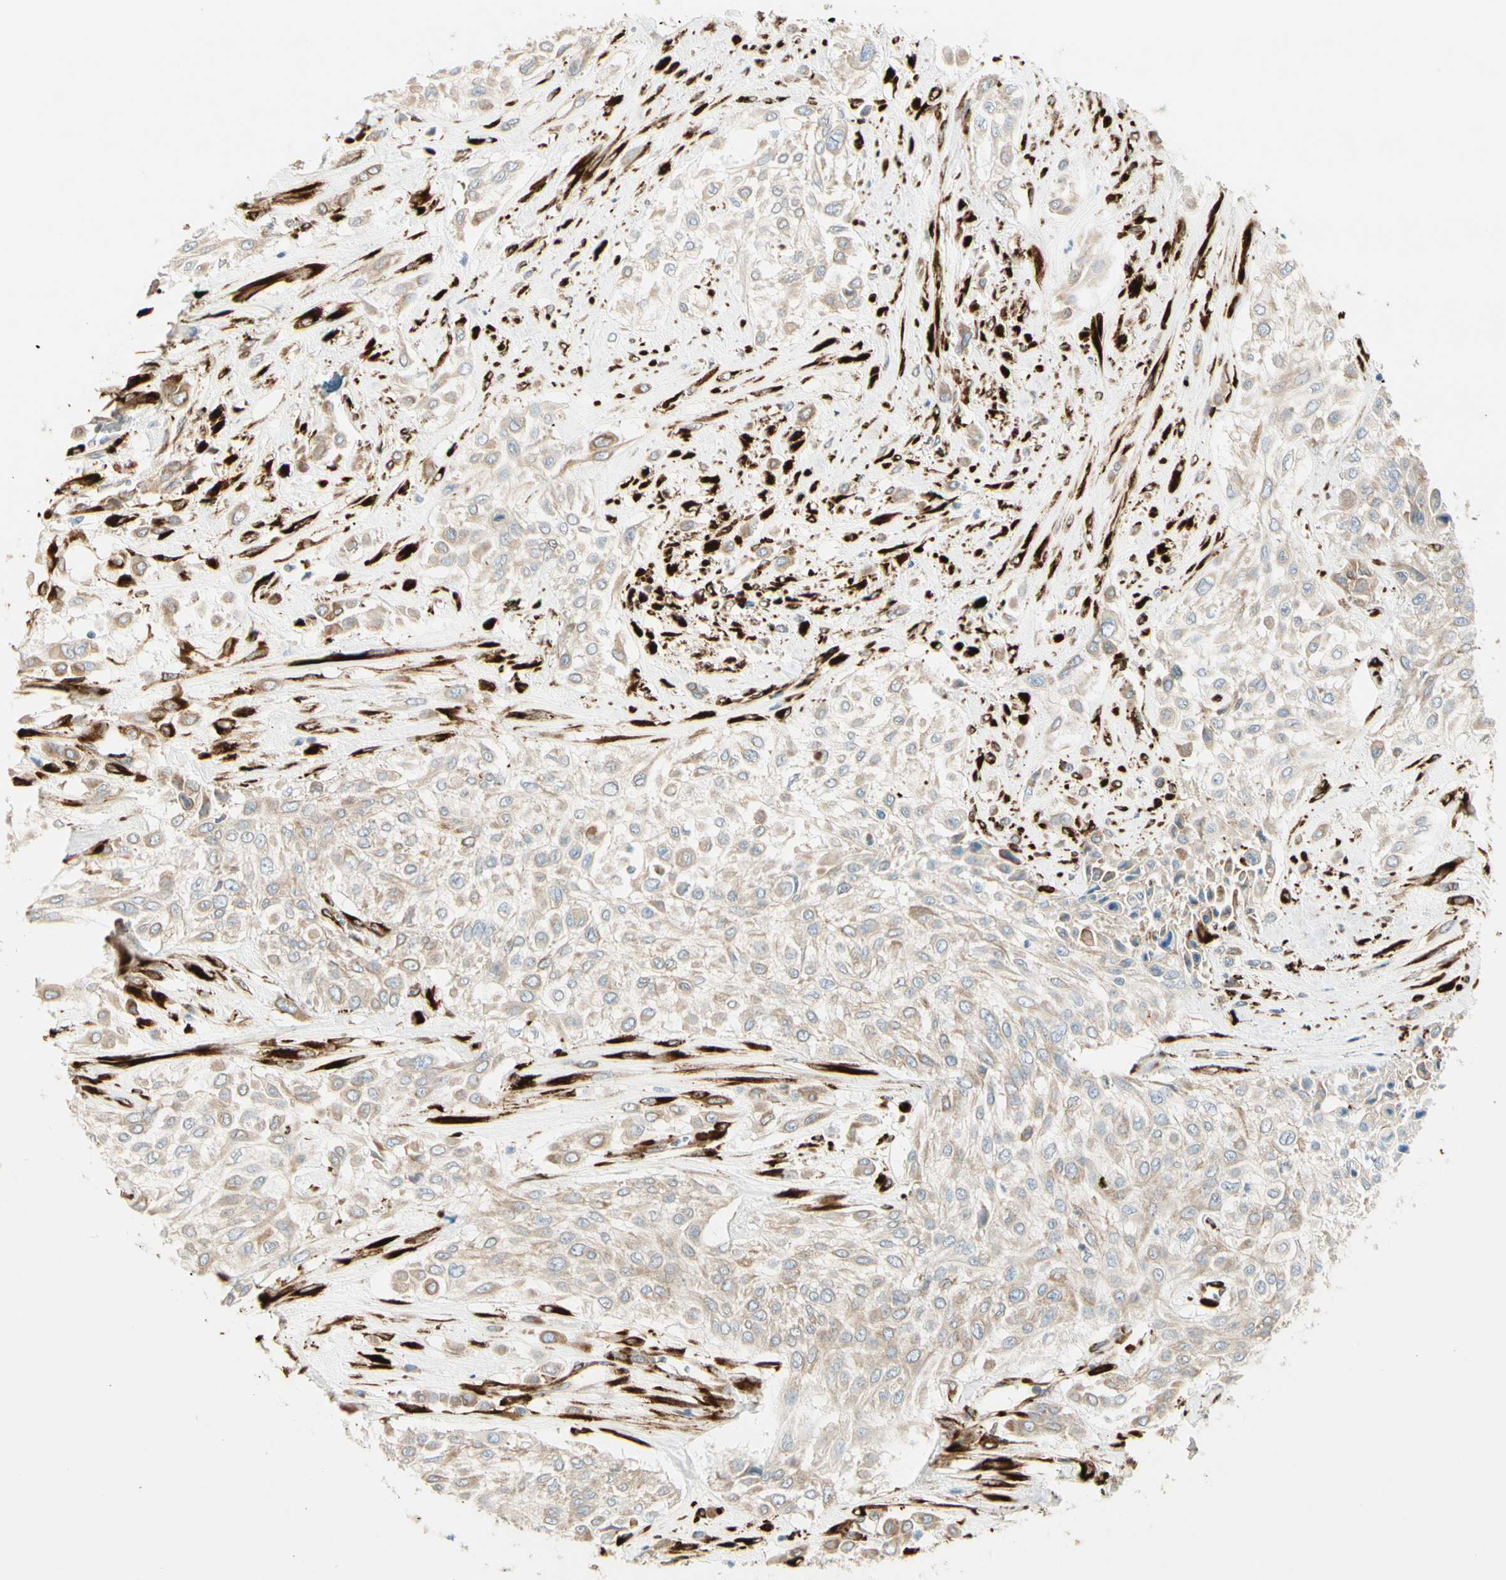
{"staining": {"intensity": "weak", "quantity": ">75%", "location": "cytoplasmic/membranous"}, "tissue": "urothelial cancer", "cell_type": "Tumor cells", "image_type": "cancer", "snomed": [{"axis": "morphology", "description": "Urothelial carcinoma, High grade"}, {"axis": "topography", "description": "Urinary bladder"}], "caption": "Human urothelial cancer stained for a protein (brown) exhibits weak cytoplasmic/membranous positive positivity in about >75% of tumor cells.", "gene": "FKBP7", "patient": {"sex": "male", "age": 57}}